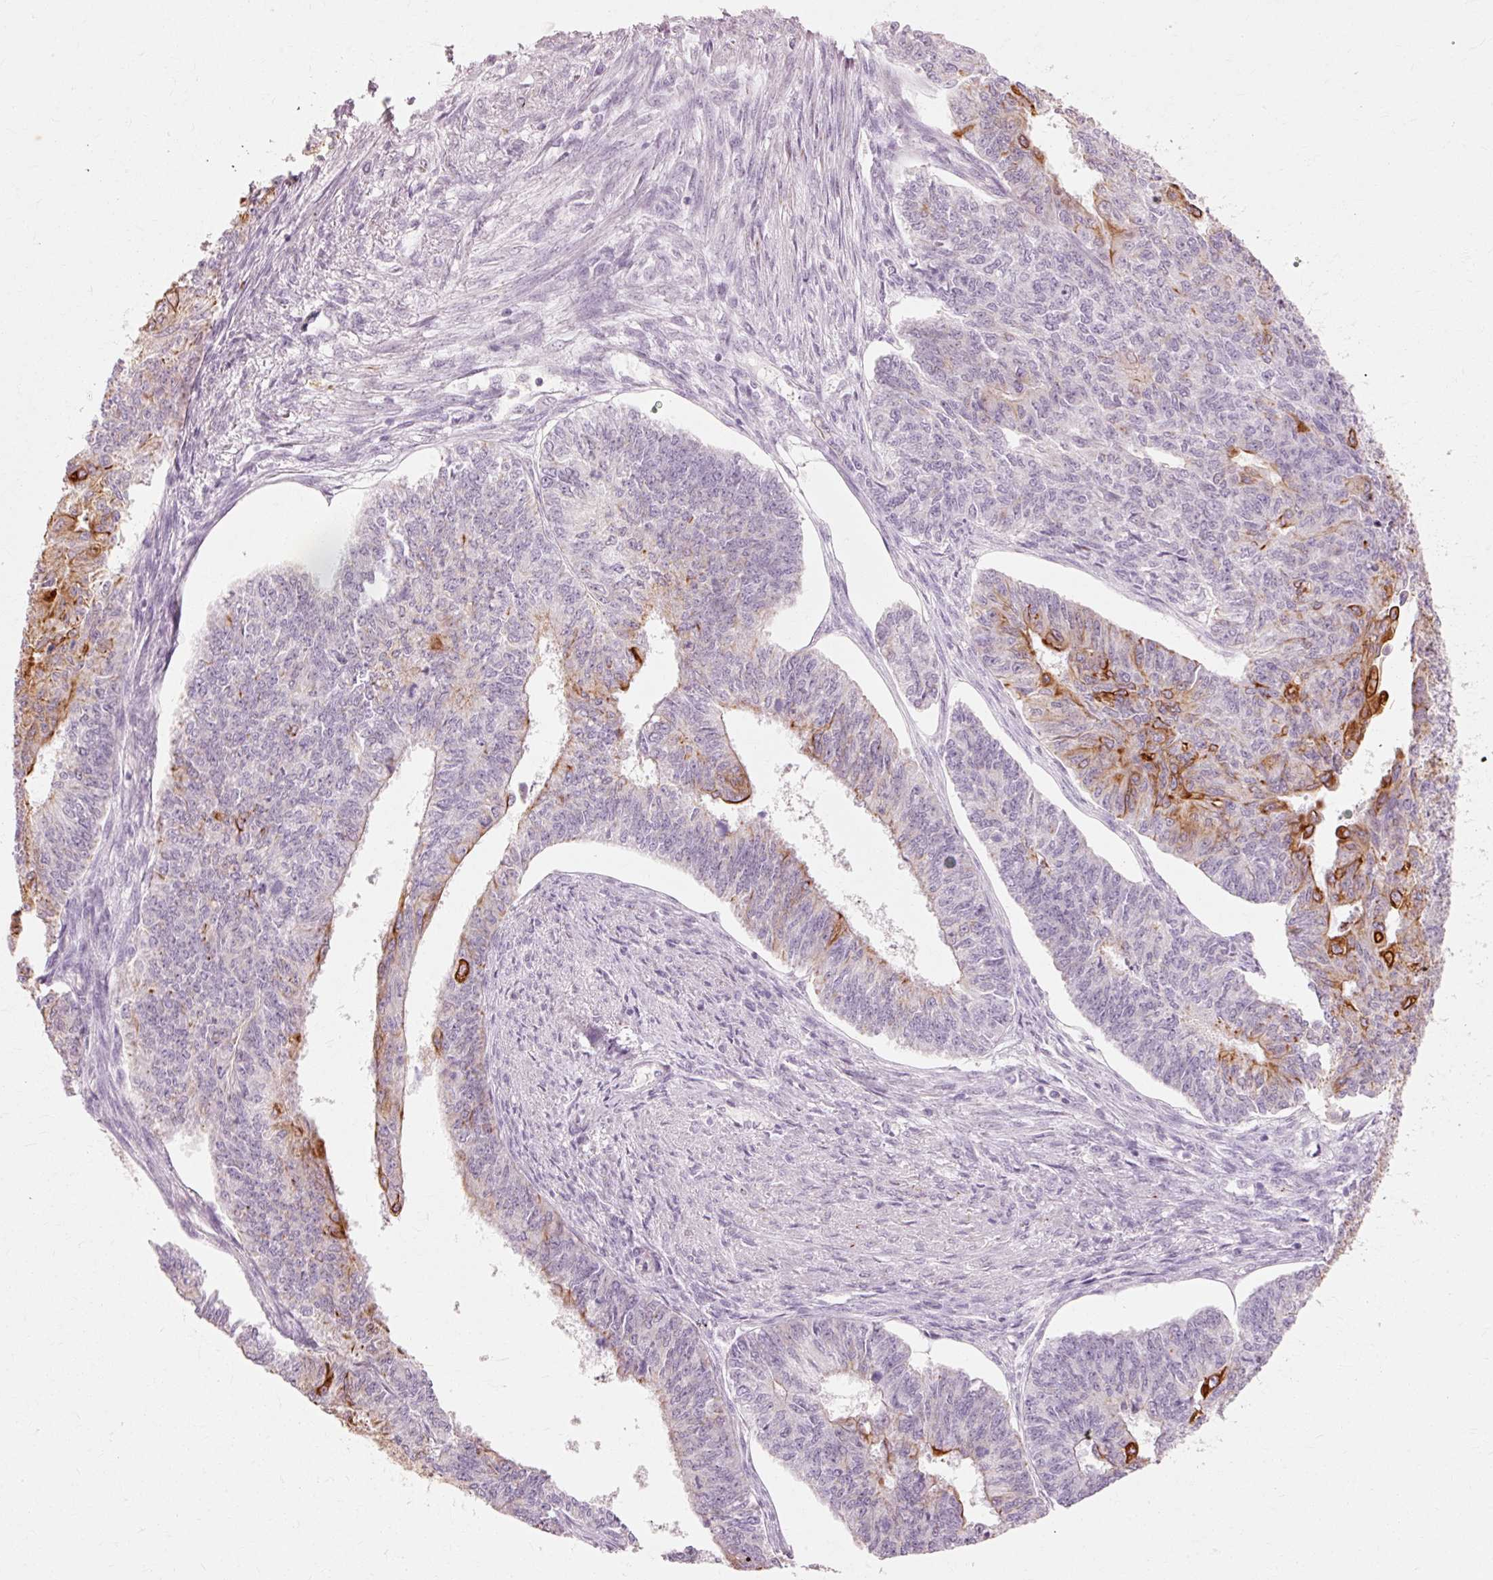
{"staining": {"intensity": "strong", "quantity": "<25%", "location": "cytoplasmic/membranous"}, "tissue": "endometrial cancer", "cell_type": "Tumor cells", "image_type": "cancer", "snomed": [{"axis": "morphology", "description": "Adenocarcinoma, NOS"}, {"axis": "topography", "description": "Endometrium"}], "caption": "Endometrial cancer stained with DAB (3,3'-diaminobenzidine) immunohistochemistry shows medium levels of strong cytoplasmic/membranous staining in about <25% of tumor cells.", "gene": "TRIM73", "patient": {"sex": "female", "age": 32}}